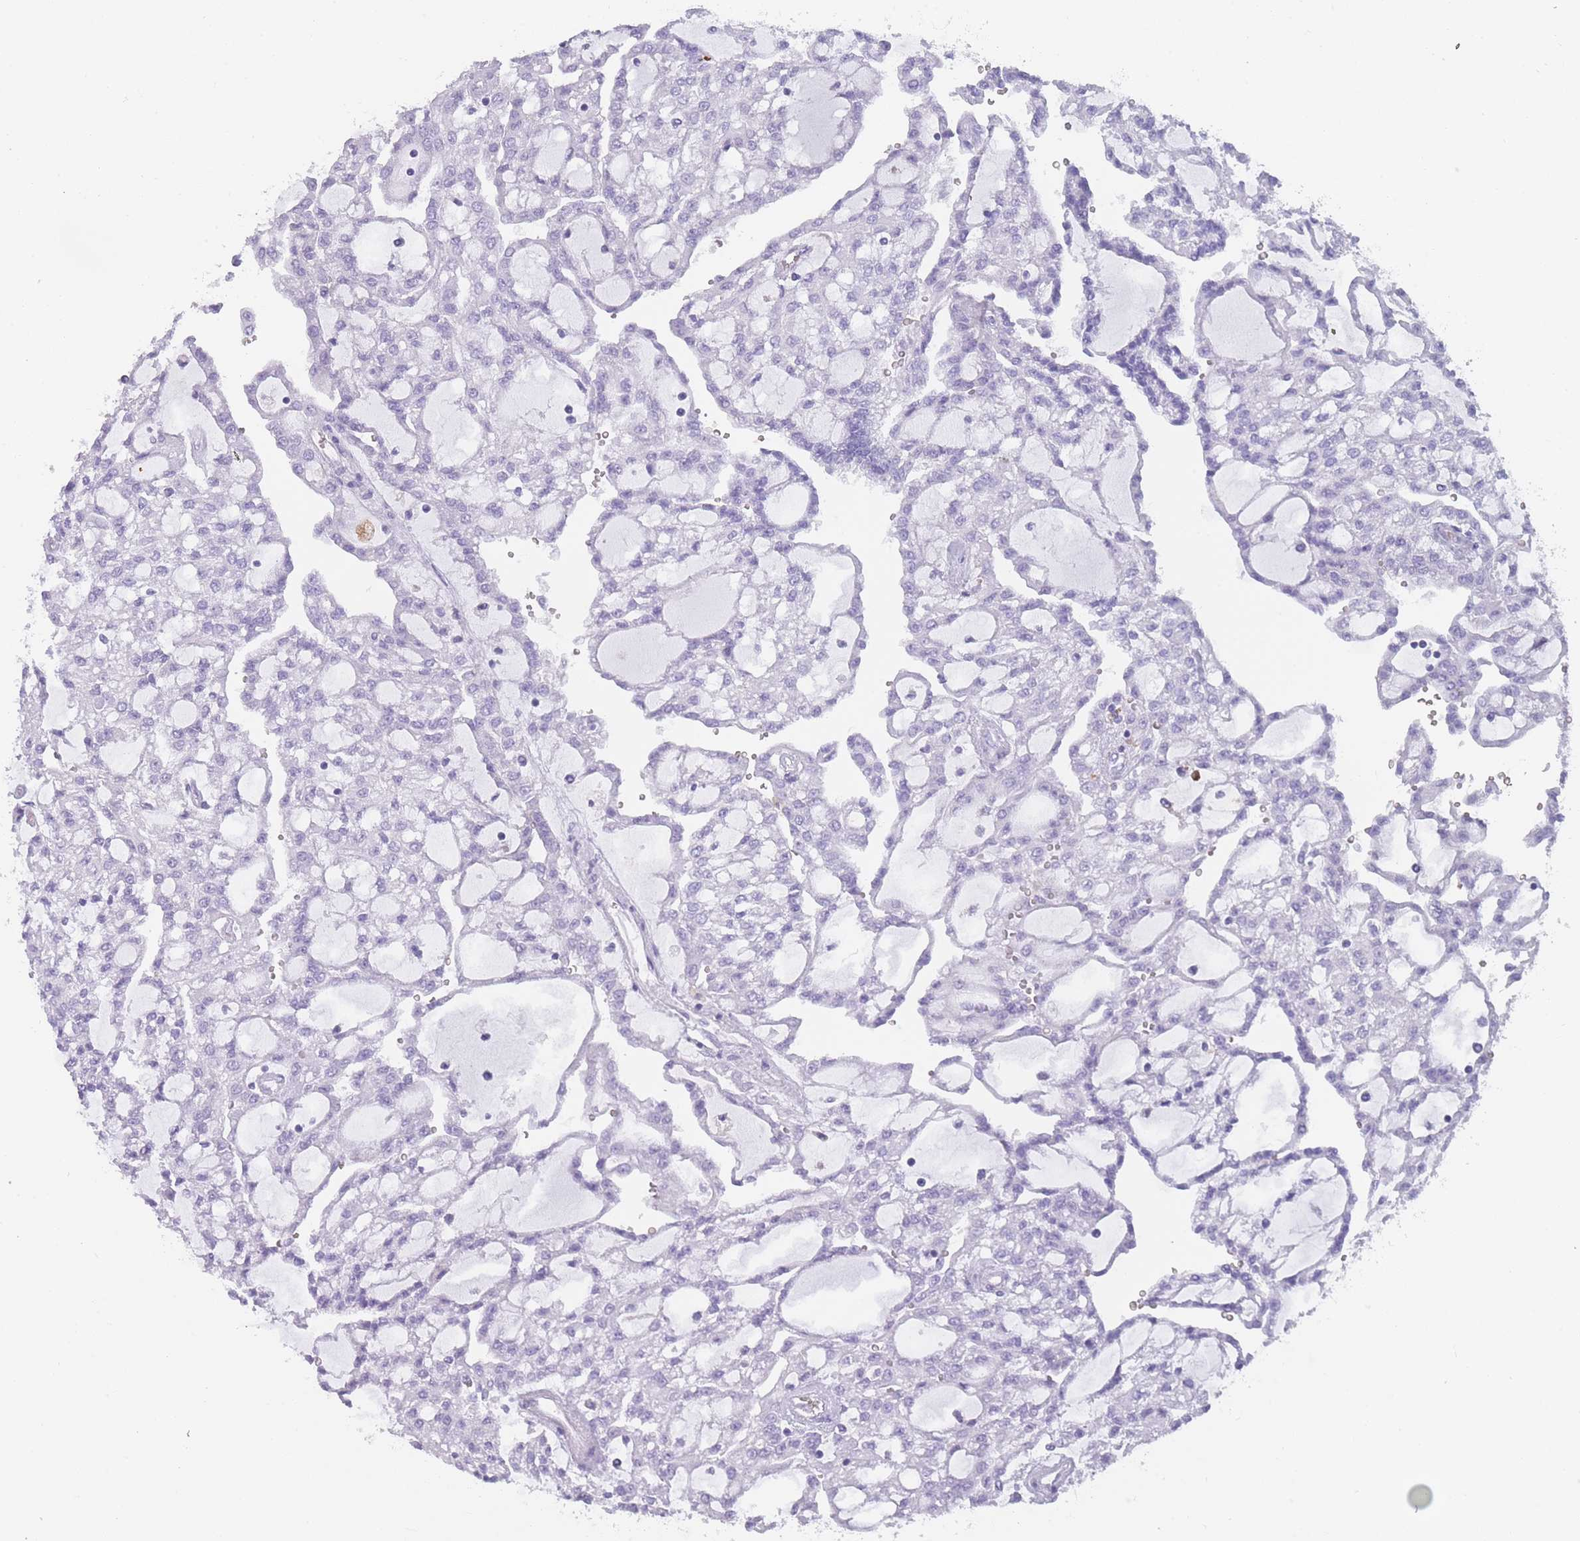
{"staining": {"intensity": "negative", "quantity": "none", "location": "none"}, "tissue": "renal cancer", "cell_type": "Tumor cells", "image_type": "cancer", "snomed": [{"axis": "morphology", "description": "Adenocarcinoma, NOS"}, {"axis": "topography", "description": "Kidney"}], "caption": "The IHC histopathology image has no significant positivity in tumor cells of adenocarcinoma (renal) tissue.", "gene": "CR1L", "patient": {"sex": "male", "age": 63}}